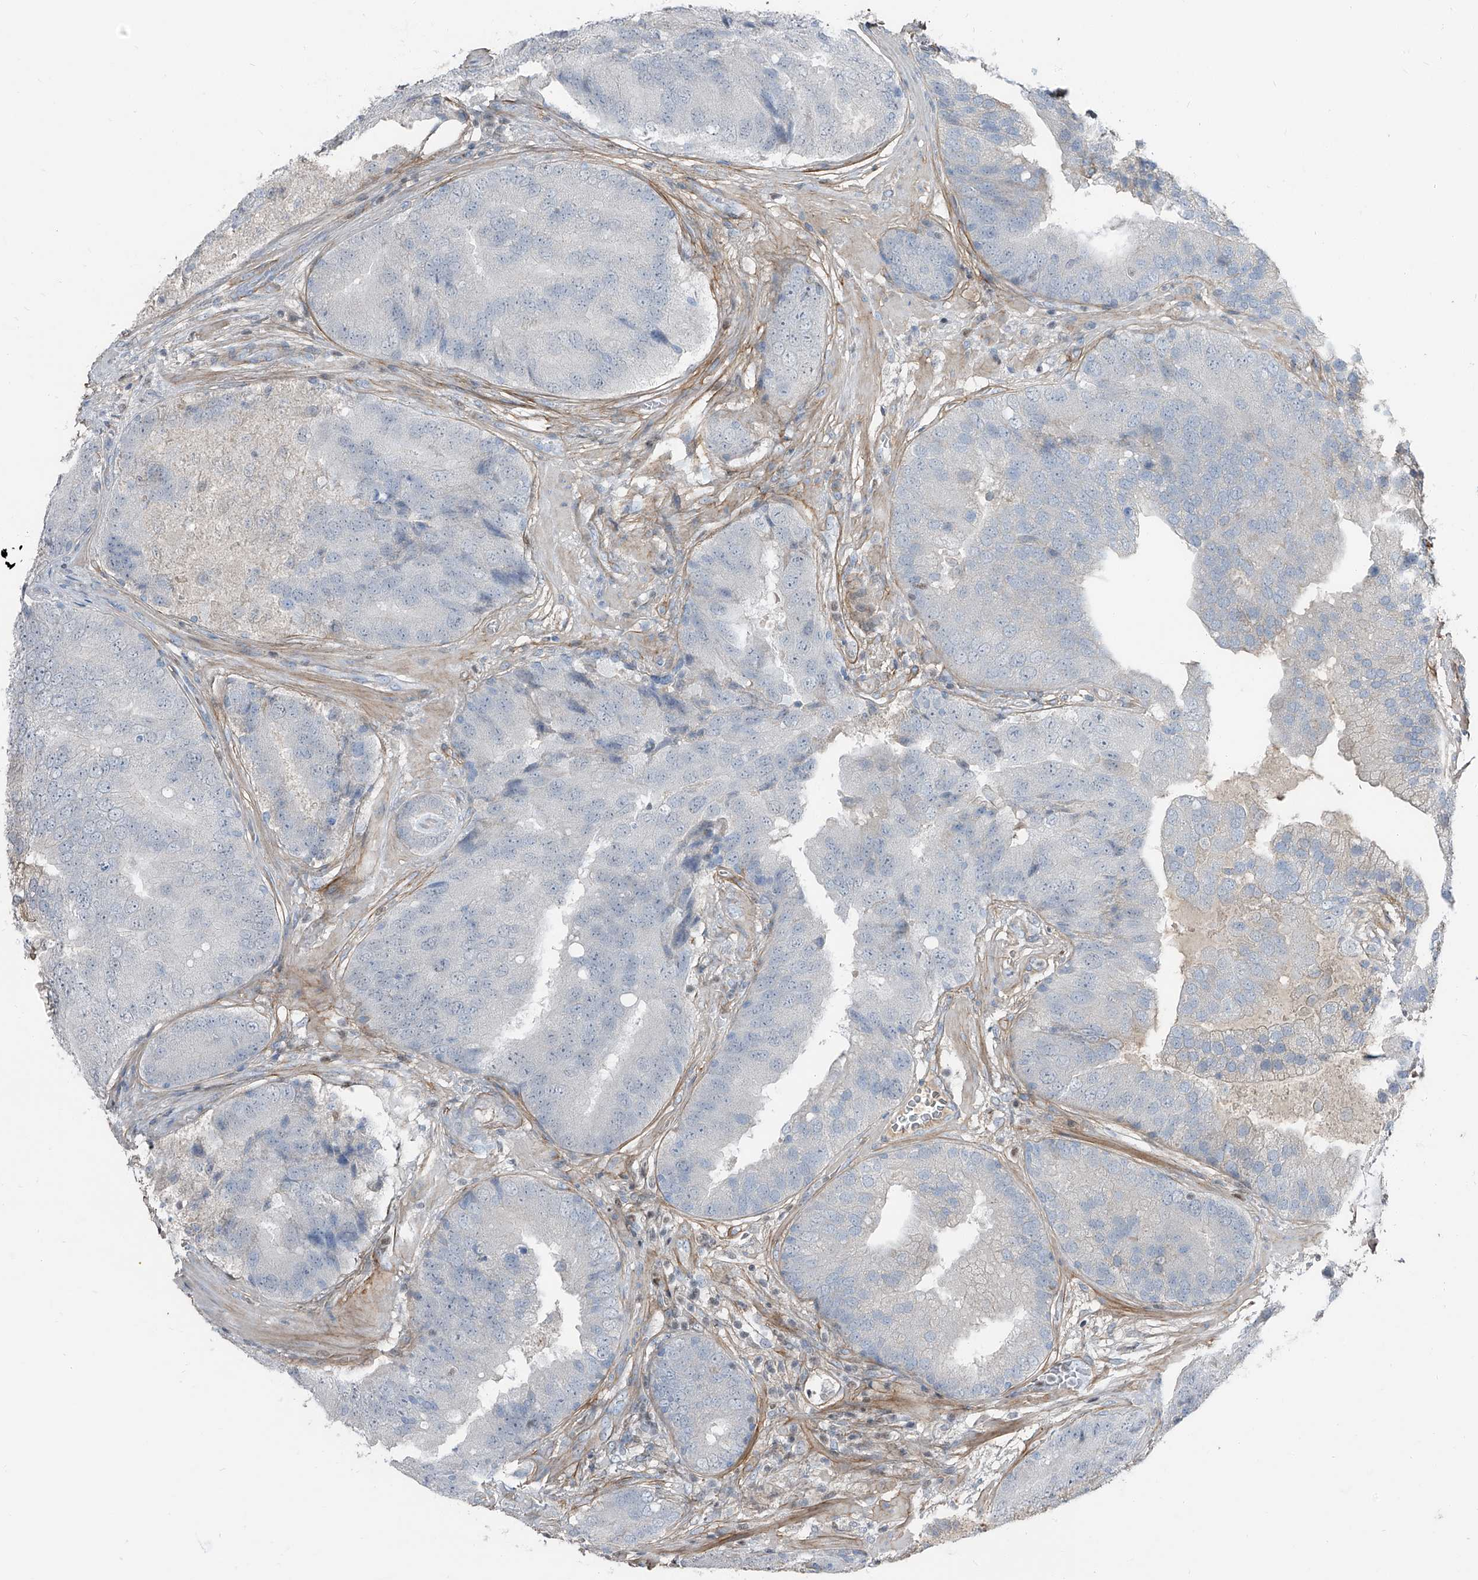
{"staining": {"intensity": "negative", "quantity": "none", "location": "none"}, "tissue": "prostate cancer", "cell_type": "Tumor cells", "image_type": "cancer", "snomed": [{"axis": "morphology", "description": "Adenocarcinoma, High grade"}, {"axis": "topography", "description": "Prostate"}], "caption": "Tumor cells are negative for brown protein staining in prostate cancer.", "gene": "HOXA3", "patient": {"sex": "male", "age": 70}}